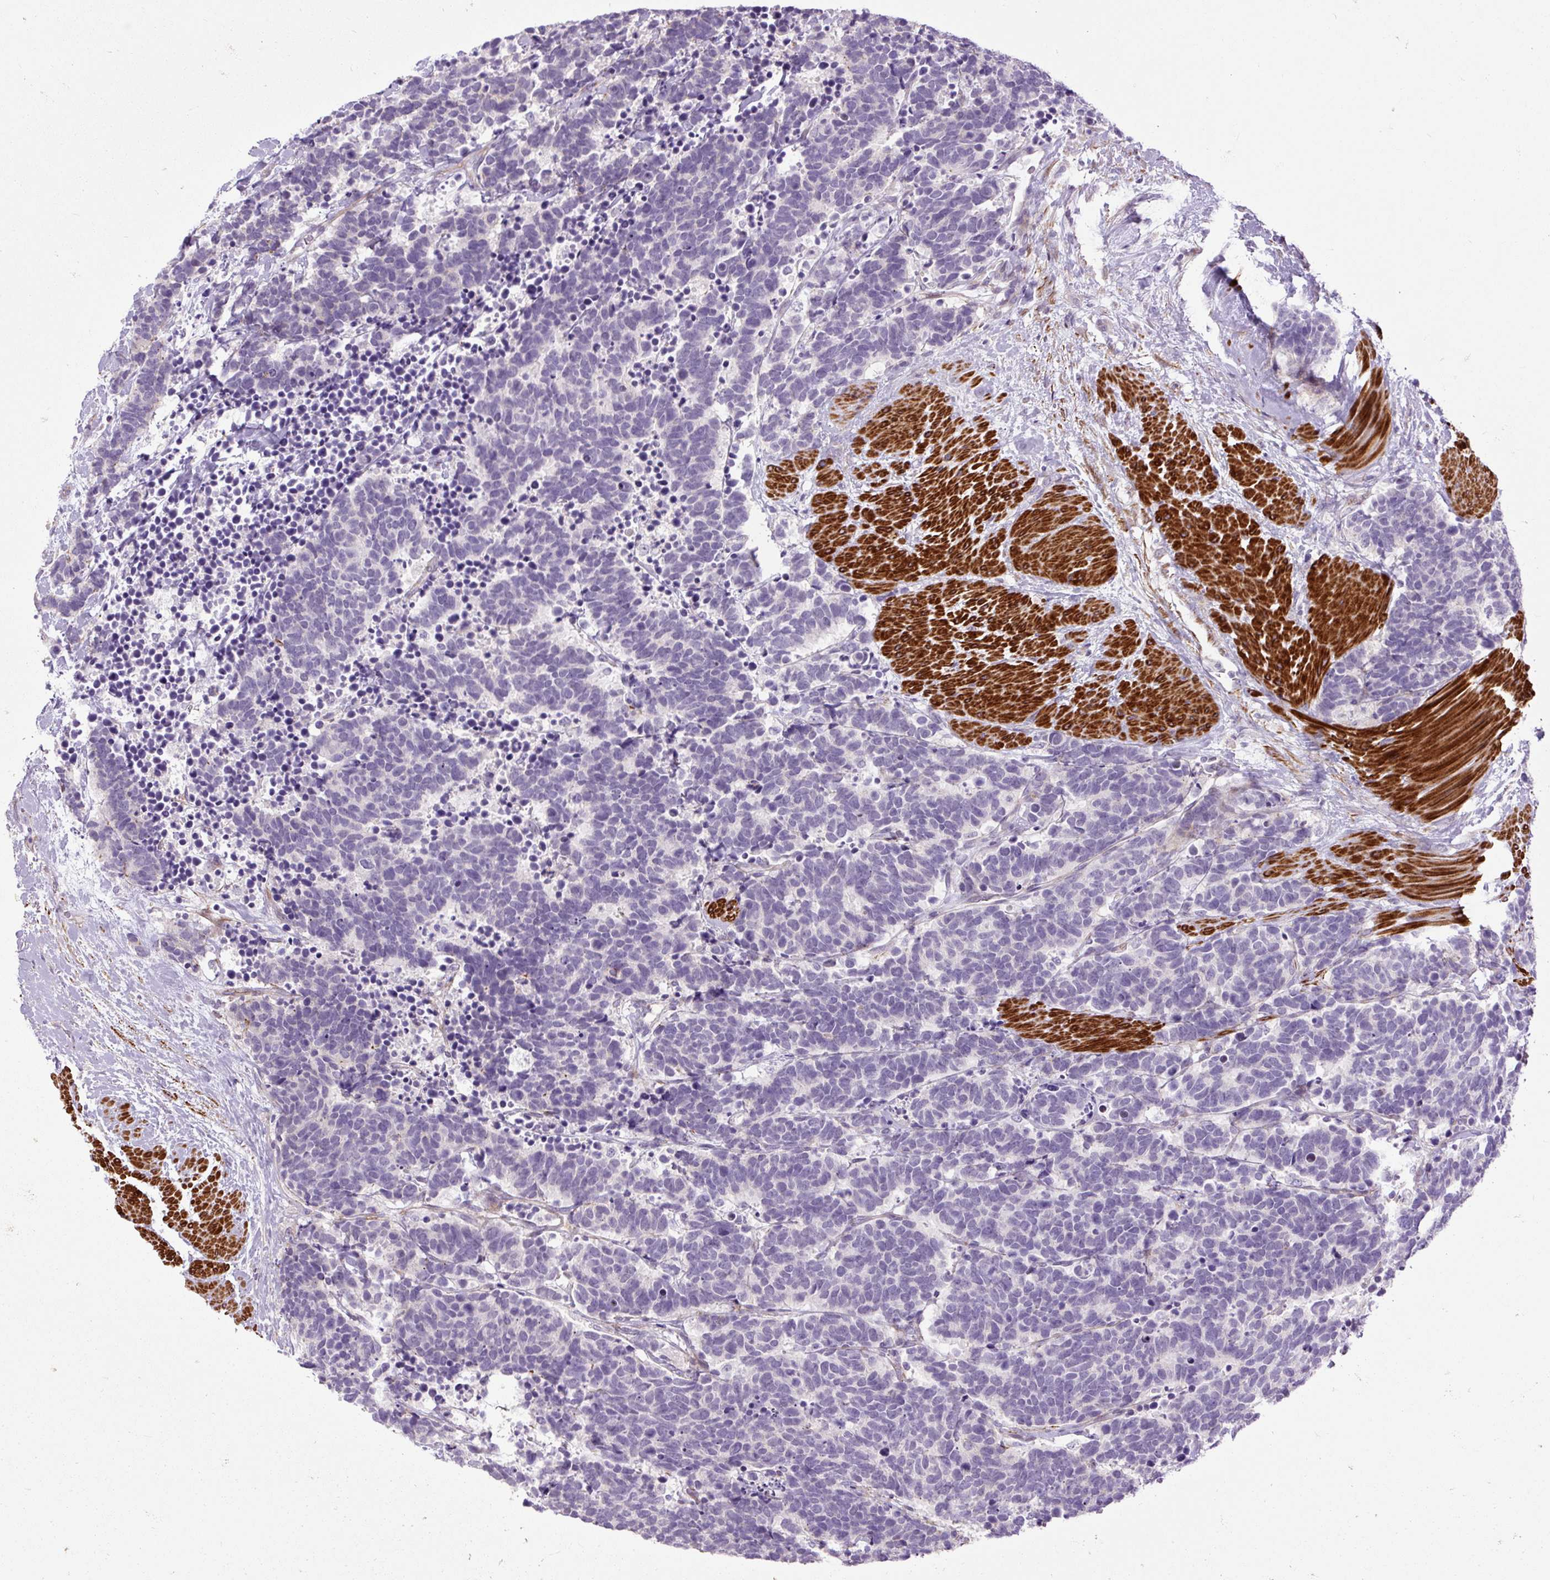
{"staining": {"intensity": "negative", "quantity": "none", "location": "none"}, "tissue": "carcinoid", "cell_type": "Tumor cells", "image_type": "cancer", "snomed": [{"axis": "morphology", "description": "Carcinoma, NOS"}, {"axis": "morphology", "description": "Carcinoid, malignant, NOS"}, {"axis": "topography", "description": "Prostate"}], "caption": "High magnification brightfield microscopy of malignant carcinoid stained with DAB (brown) and counterstained with hematoxylin (blue): tumor cells show no significant expression.", "gene": "ZNF197", "patient": {"sex": "male", "age": 57}}